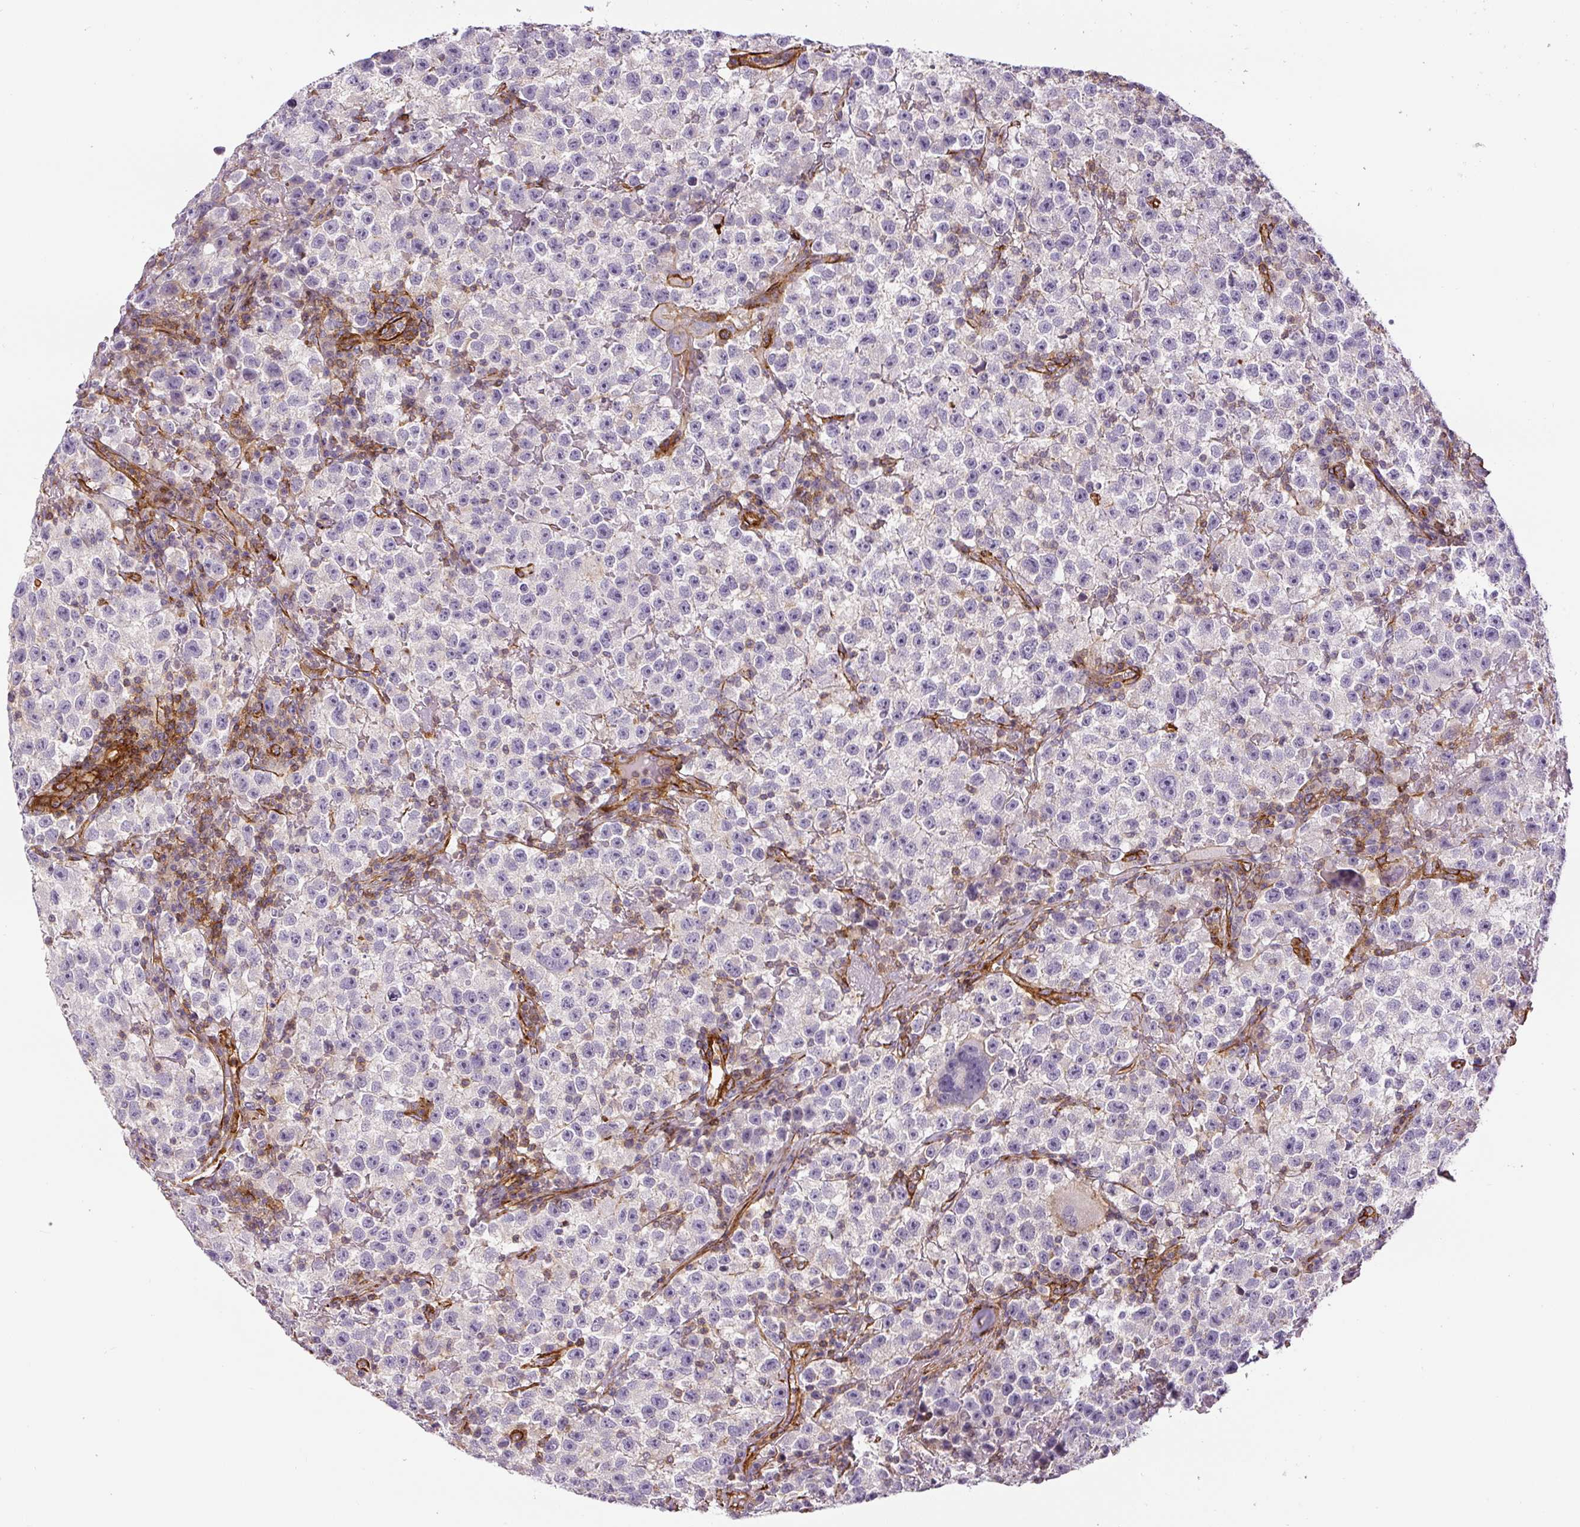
{"staining": {"intensity": "negative", "quantity": "none", "location": "none"}, "tissue": "testis cancer", "cell_type": "Tumor cells", "image_type": "cancer", "snomed": [{"axis": "morphology", "description": "Seminoma, NOS"}, {"axis": "topography", "description": "Testis"}], "caption": "Testis cancer (seminoma) was stained to show a protein in brown. There is no significant expression in tumor cells.", "gene": "MYL12A", "patient": {"sex": "male", "age": 22}}